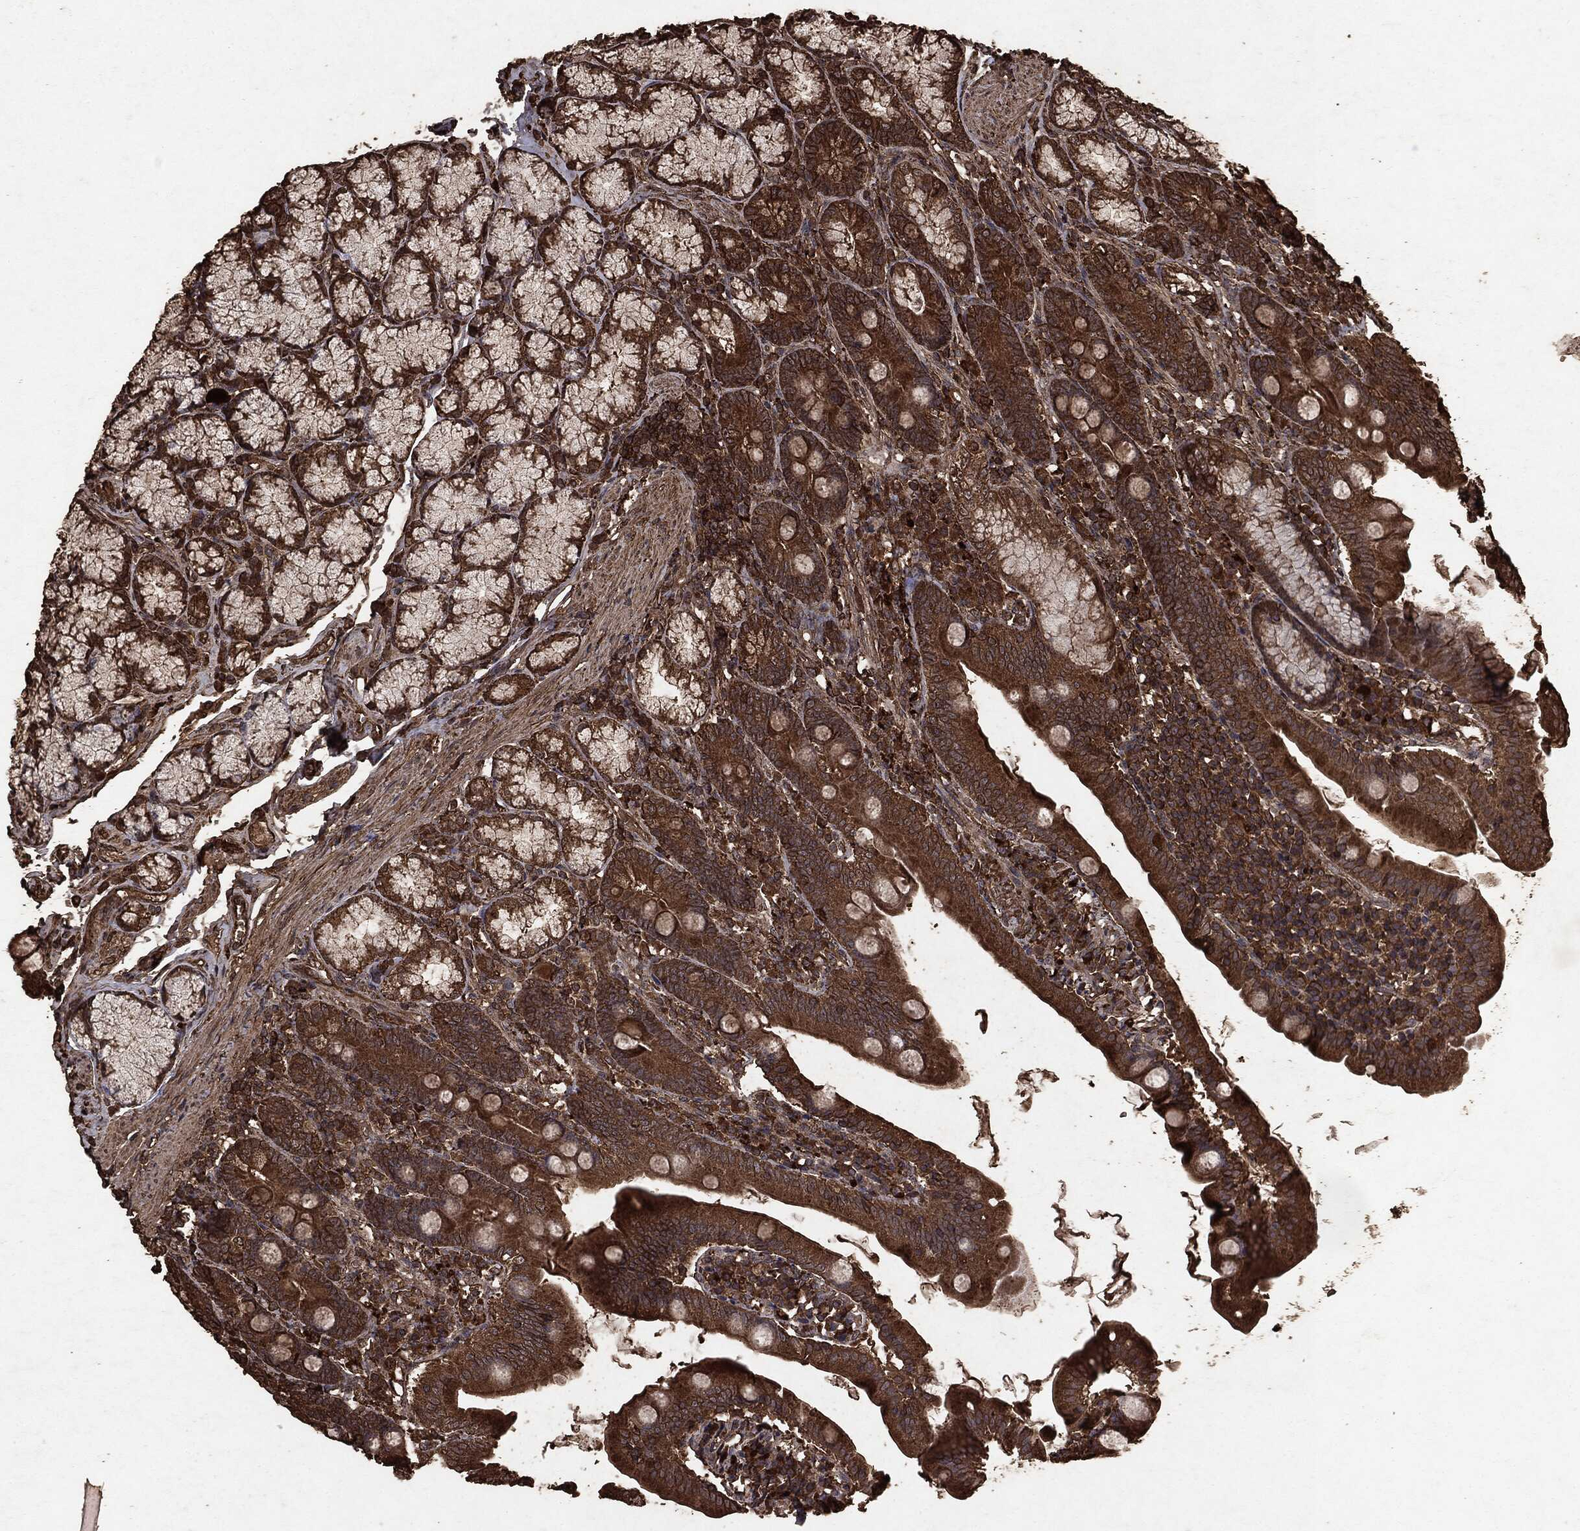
{"staining": {"intensity": "strong", "quantity": ">75%", "location": "cytoplasmic/membranous"}, "tissue": "duodenum", "cell_type": "Glandular cells", "image_type": "normal", "snomed": [{"axis": "morphology", "description": "Normal tissue, NOS"}, {"axis": "topography", "description": "Duodenum"}], "caption": "Brown immunohistochemical staining in benign human duodenum demonstrates strong cytoplasmic/membranous positivity in about >75% of glandular cells.", "gene": "ARAF", "patient": {"sex": "female", "age": 67}}